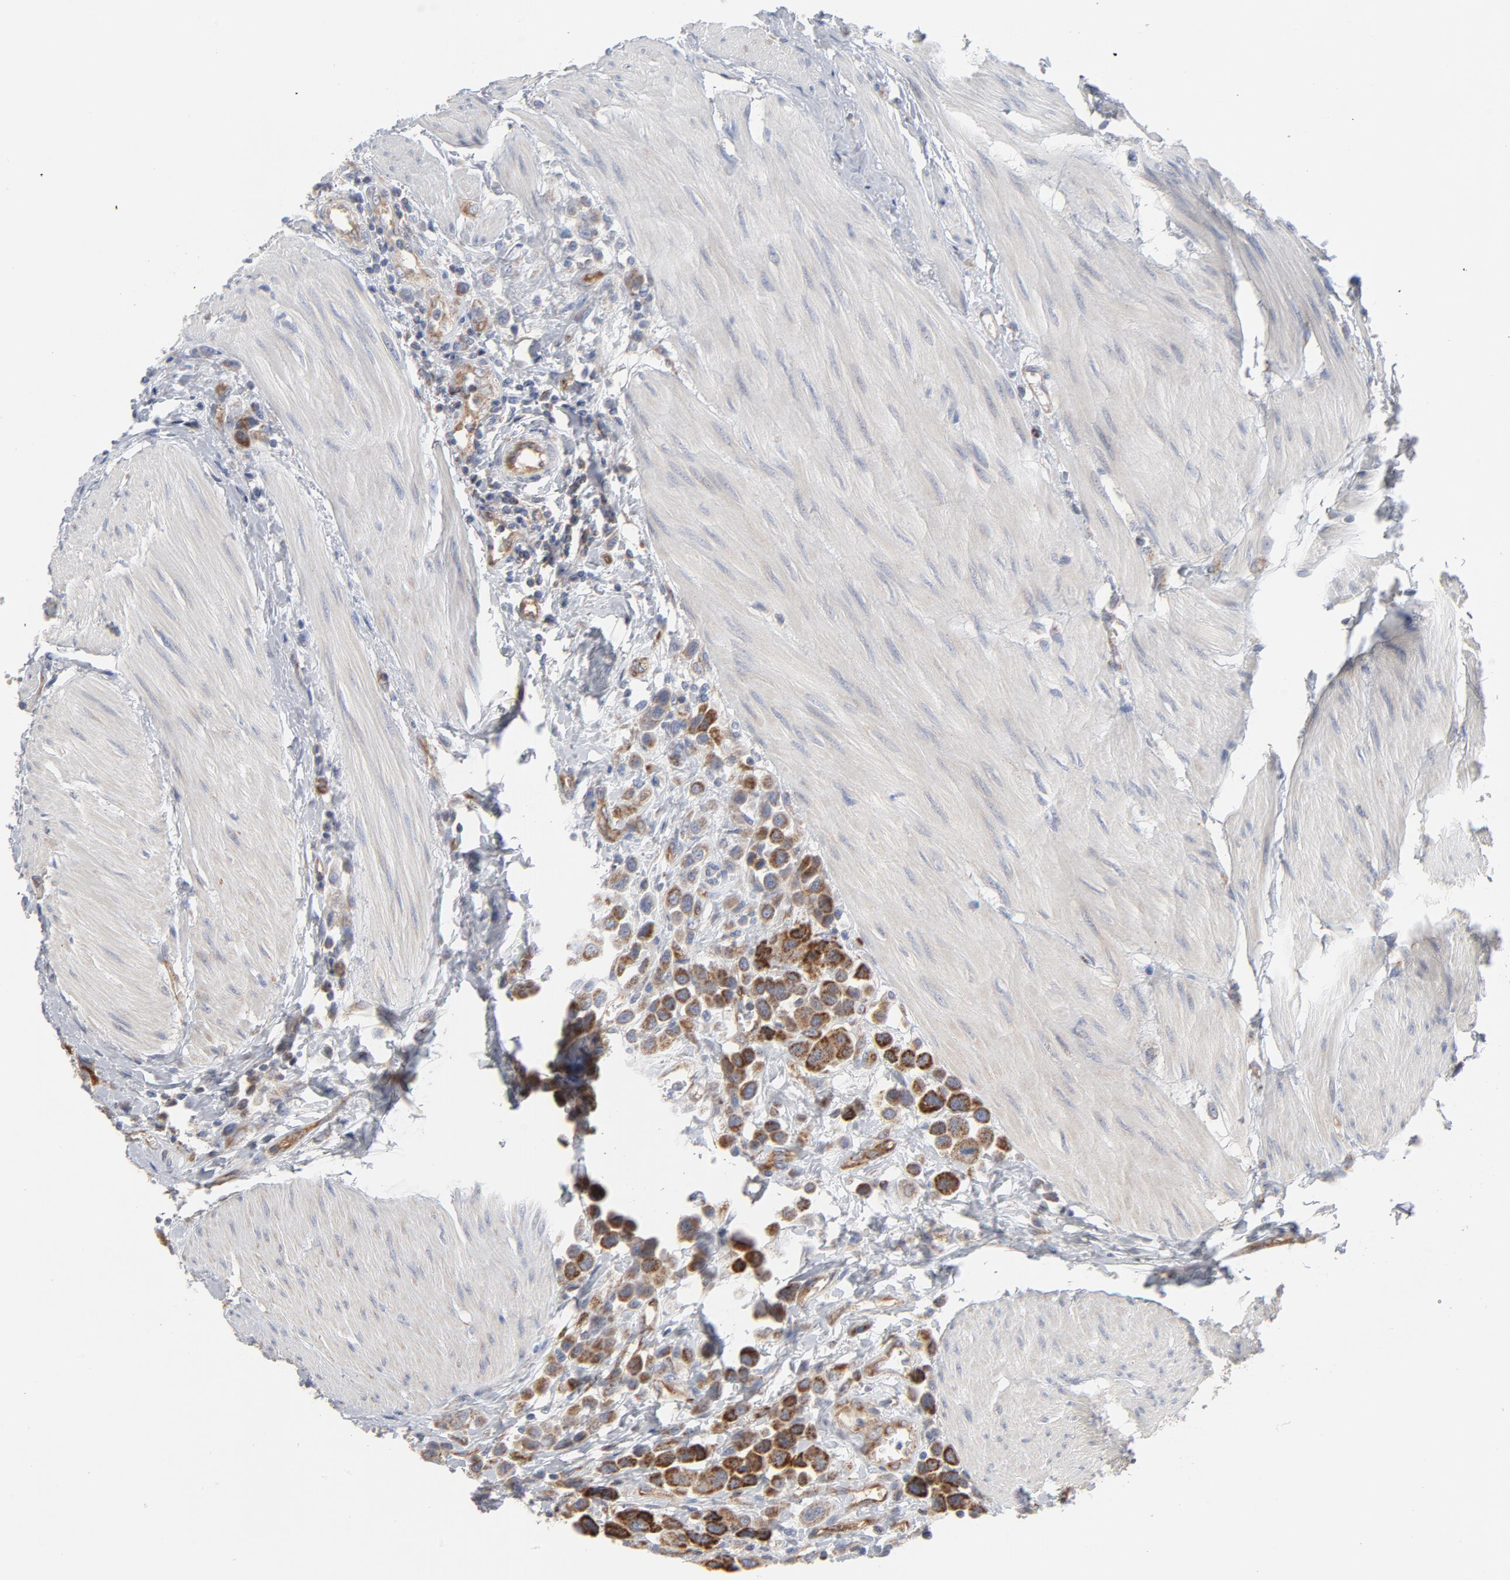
{"staining": {"intensity": "weak", "quantity": ">75%", "location": "cytoplasmic/membranous"}, "tissue": "urothelial cancer", "cell_type": "Tumor cells", "image_type": "cancer", "snomed": [{"axis": "morphology", "description": "Urothelial carcinoma, High grade"}, {"axis": "topography", "description": "Urinary bladder"}], "caption": "About >75% of tumor cells in urothelial carcinoma (high-grade) show weak cytoplasmic/membranous protein expression as visualized by brown immunohistochemical staining.", "gene": "OXA1L", "patient": {"sex": "male", "age": 50}}